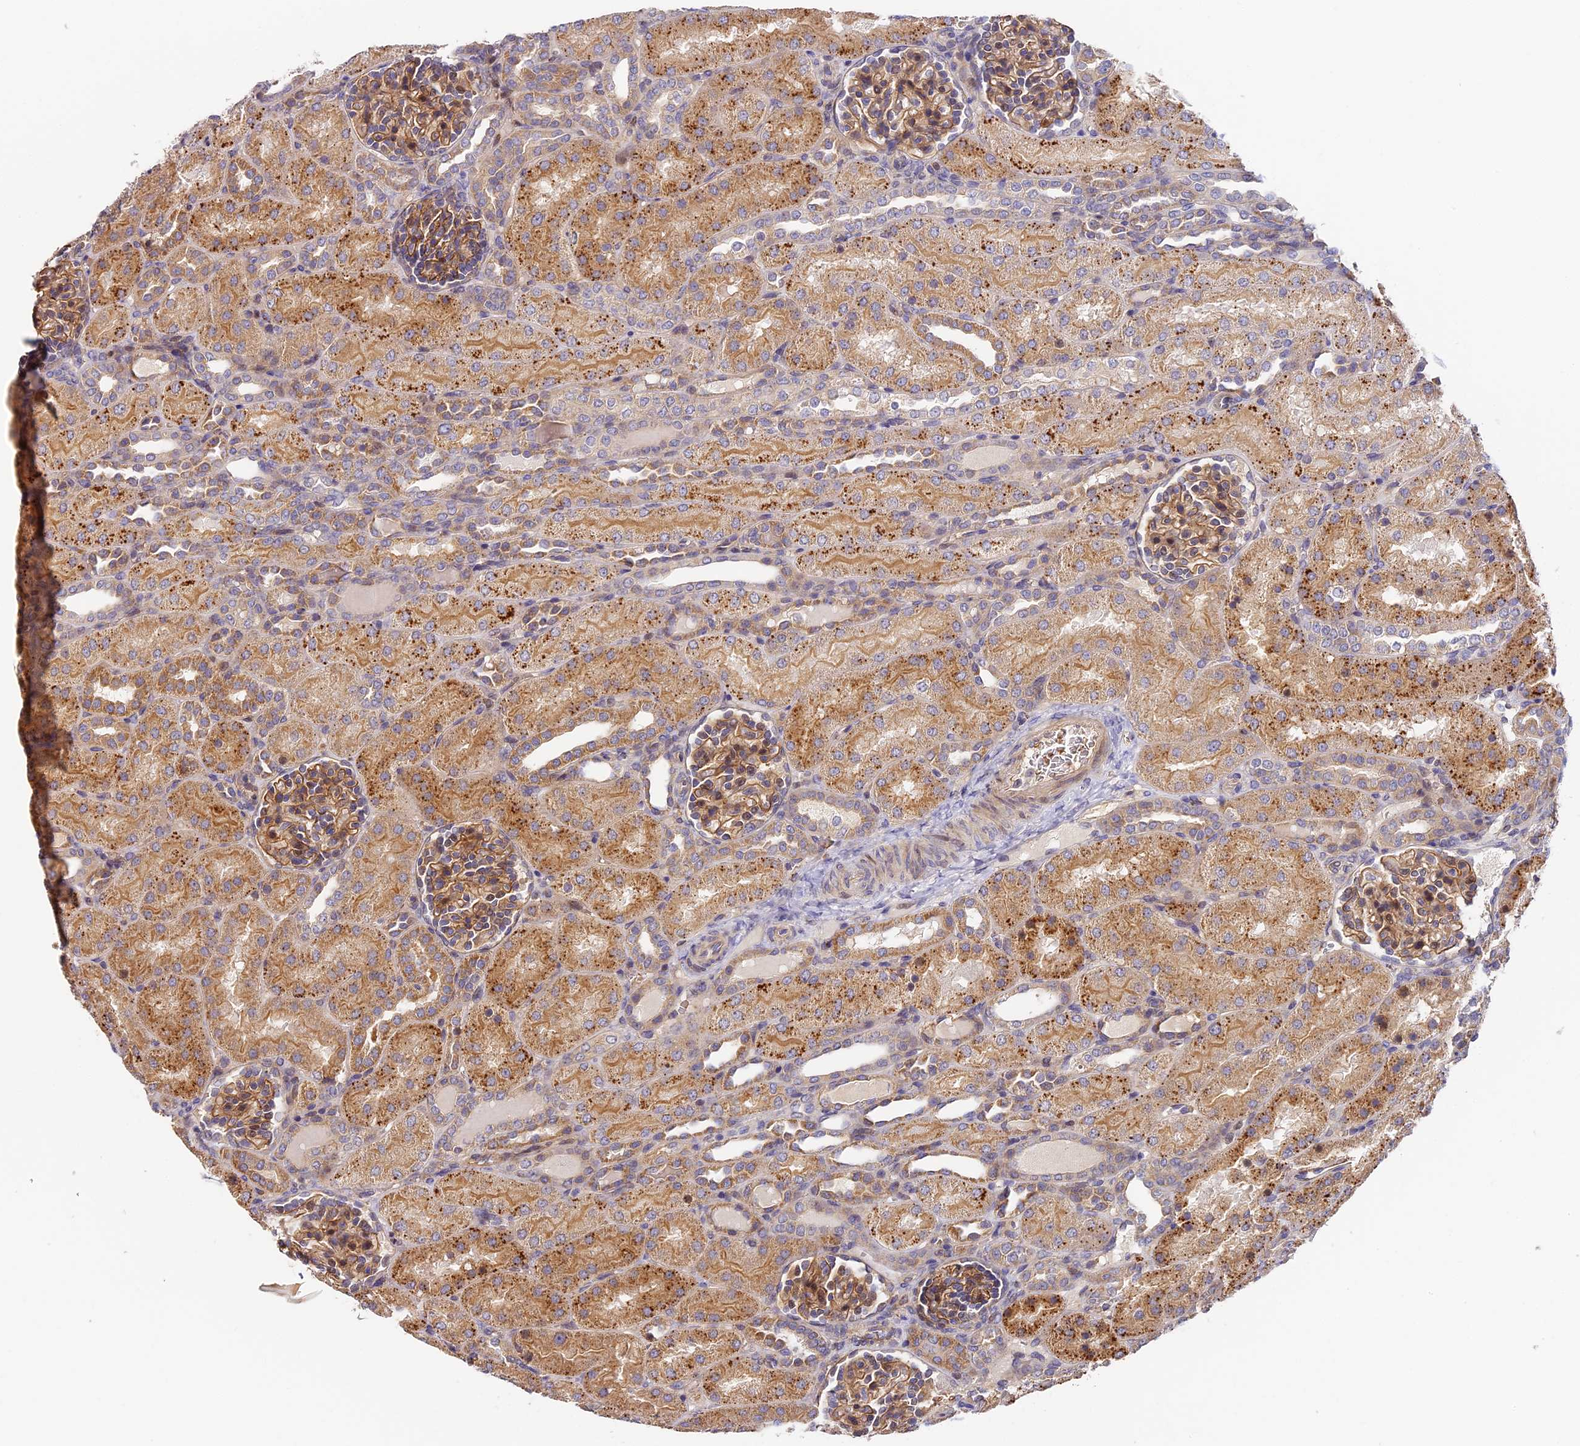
{"staining": {"intensity": "moderate", "quantity": ">75%", "location": "cytoplasmic/membranous"}, "tissue": "kidney", "cell_type": "Cells in glomeruli", "image_type": "normal", "snomed": [{"axis": "morphology", "description": "Normal tissue, NOS"}, {"axis": "topography", "description": "Kidney"}], "caption": "About >75% of cells in glomeruli in normal human kidney reveal moderate cytoplasmic/membranous protein expression as visualized by brown immunohistochemical staining.", "gene": "MISP3", "patient": {"sex": "male", "age": 1}}